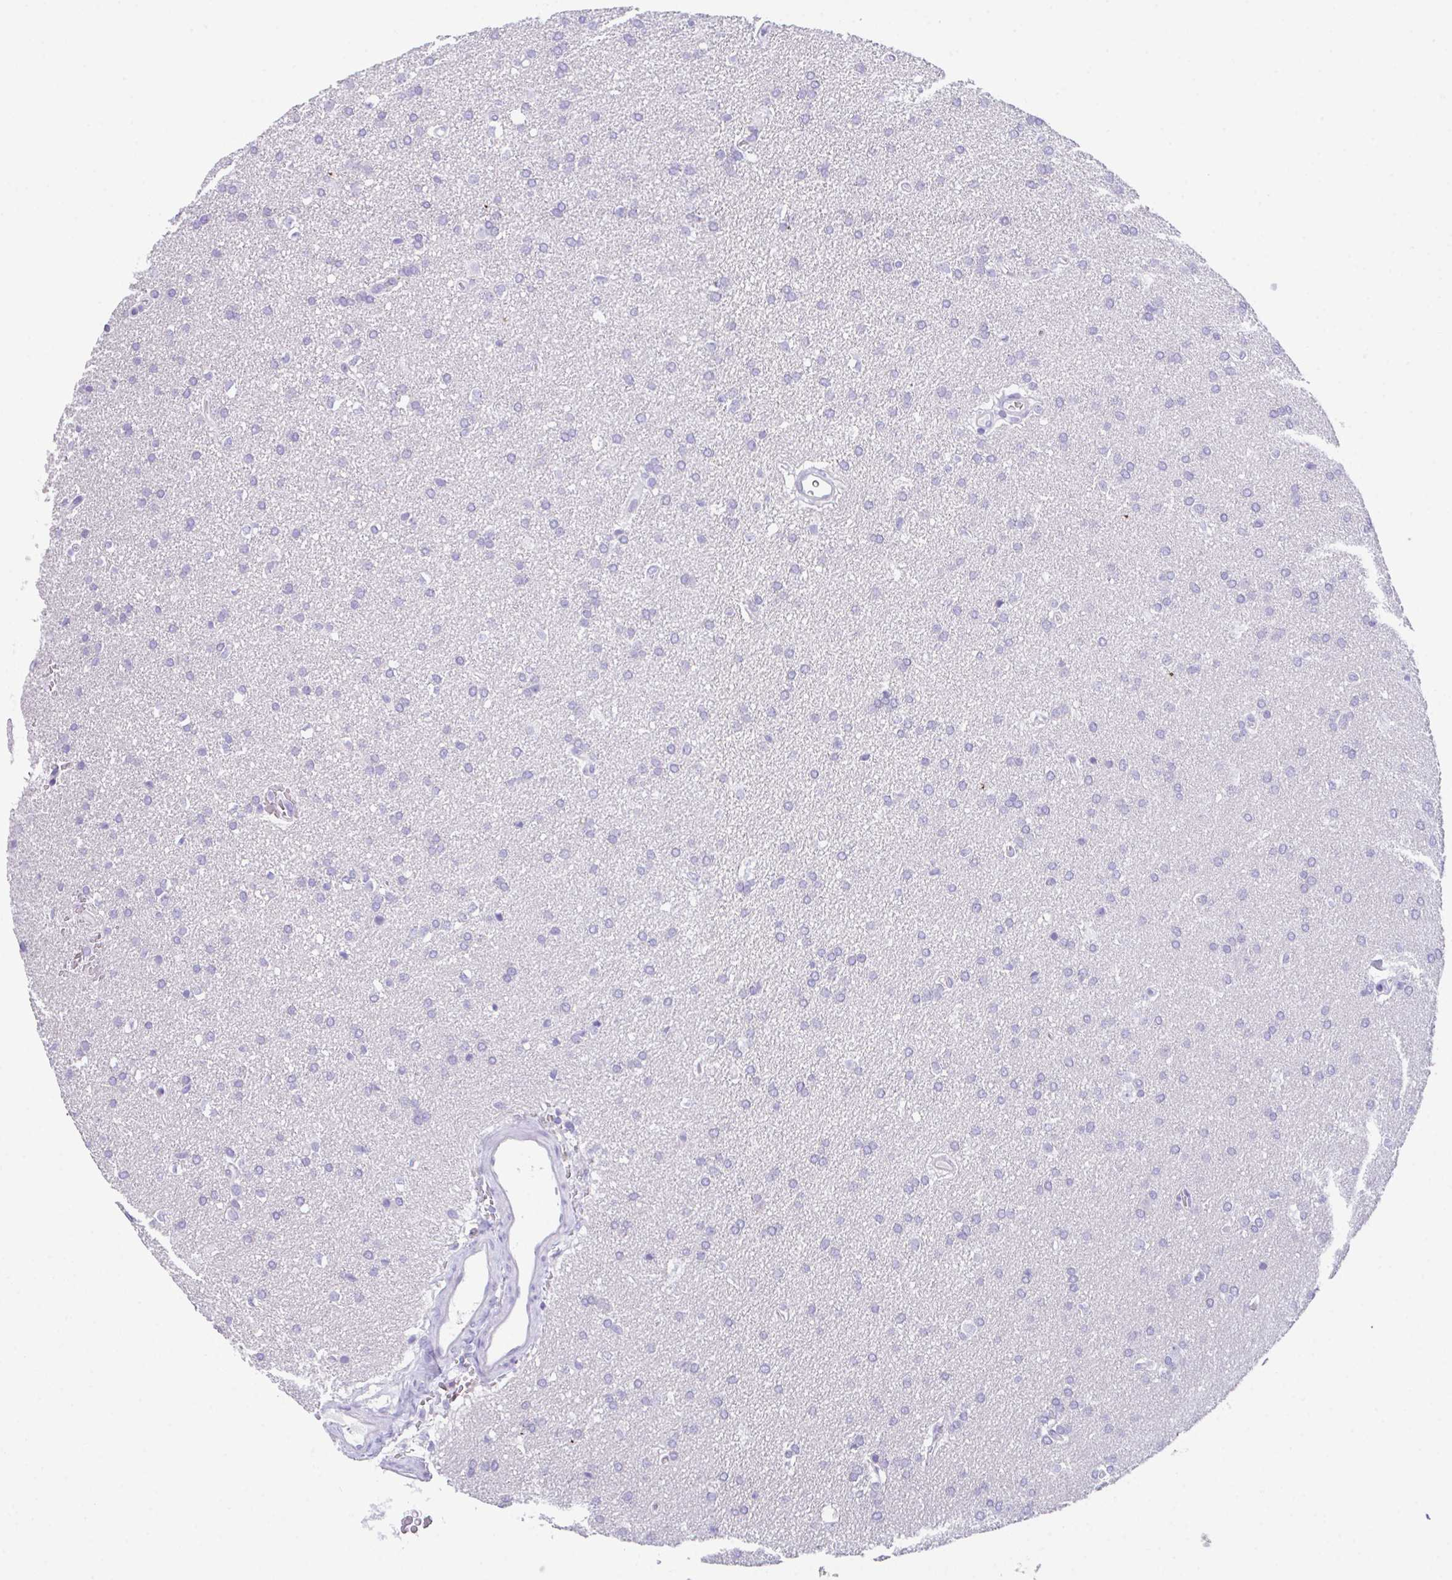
{"staining": {"intensity": "negative", "quantity": "none", "location": "none"}, "tissue": "glioma", "cell_type": "Tumor cells", "image_type": "cancer", "snomed": [{"axis": "morphology", "description": "Glioma, malignant, Low grade"}, {"axis": "topography", "description": "Brain"}], "caption": "Protein analysis of glioma demonstrates no significant positivity in tumor cells.", "gene": "HACD4", "patient": {"sex": "female", "age": 34}}